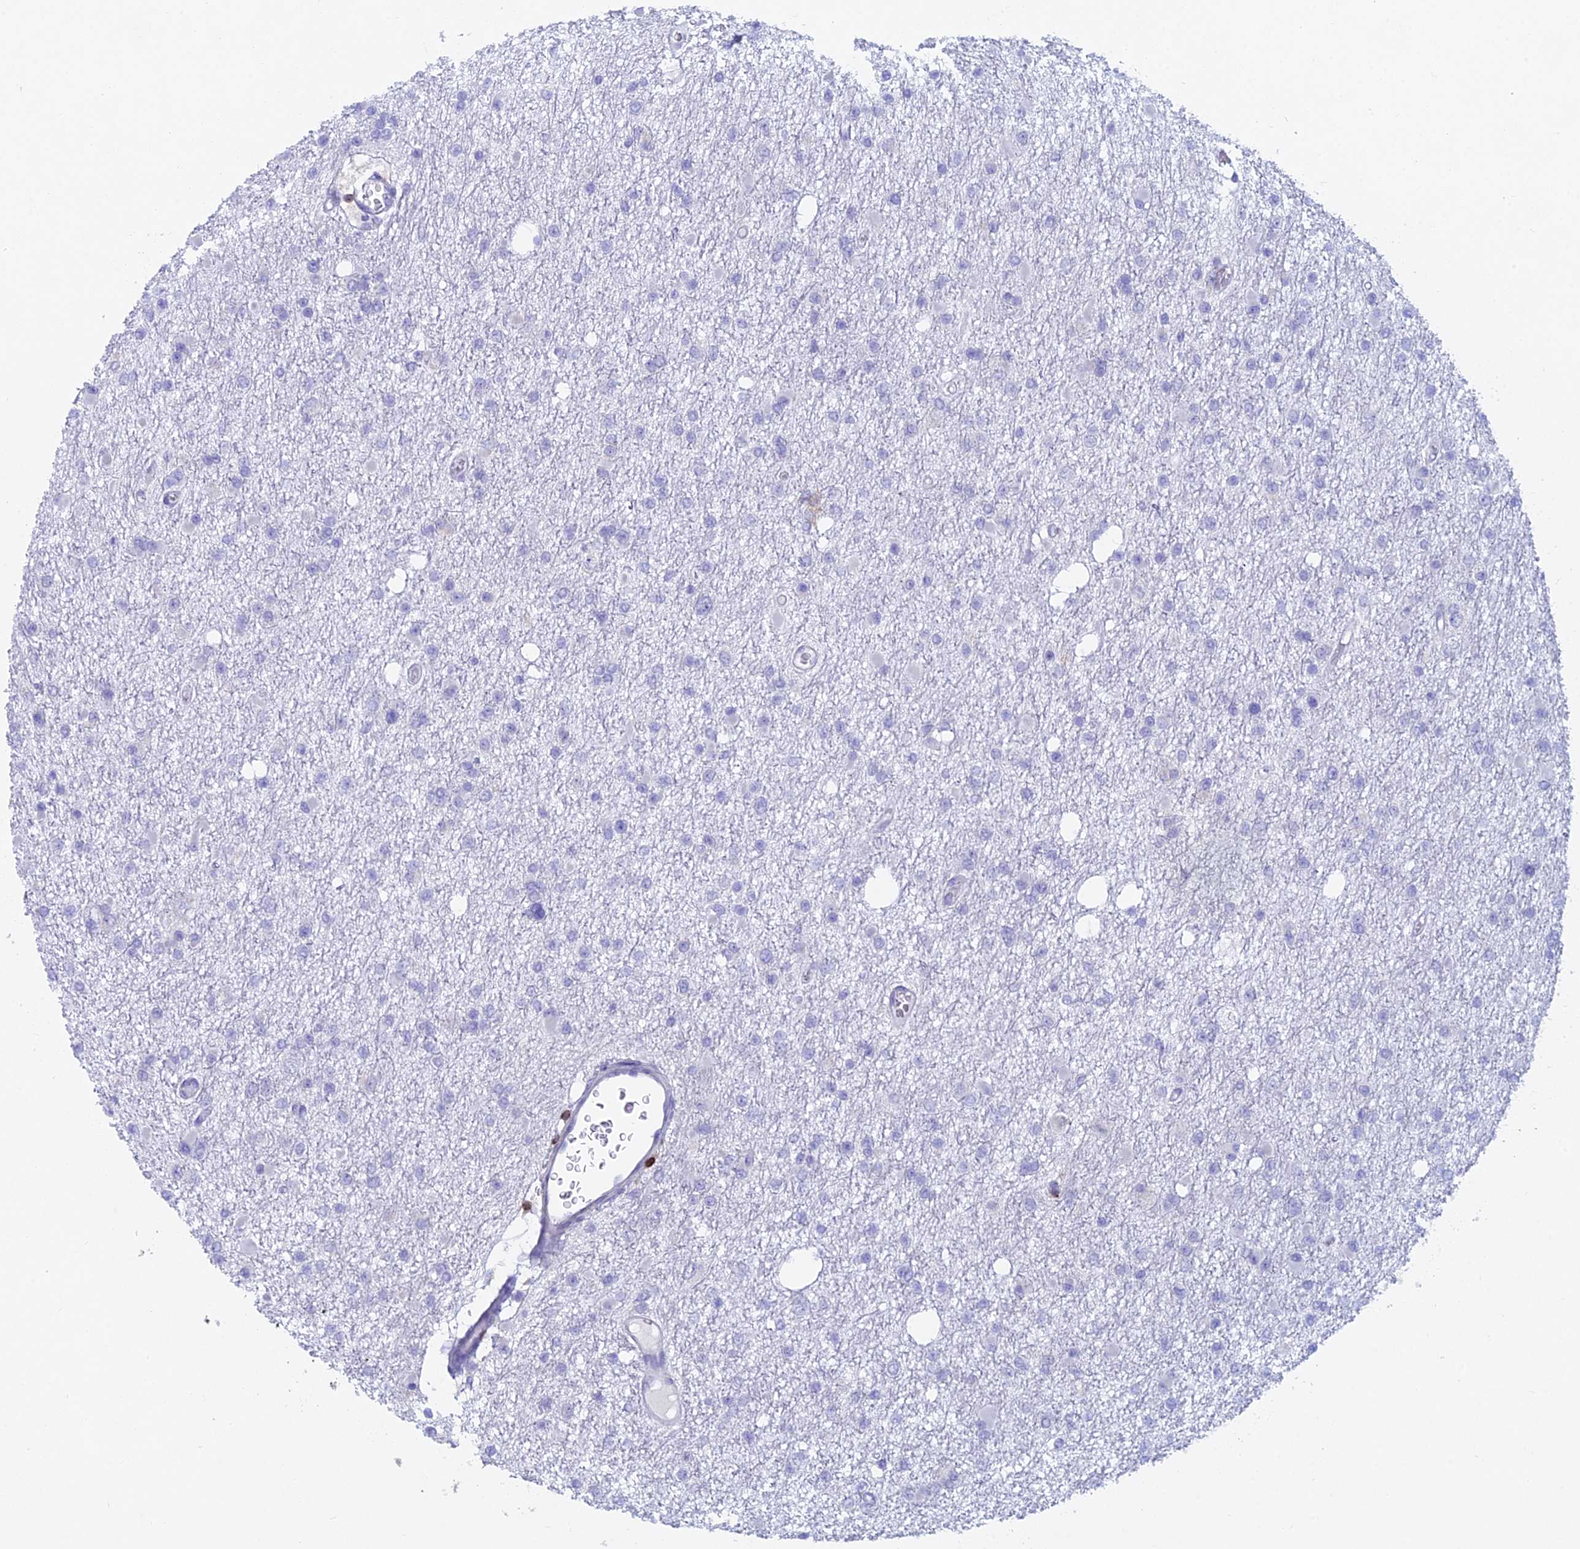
{"staining": {"intensity": "negative", "quantity": "none", "location": "none"}, "tissue": "glioma", "cell_type": "Tumor cells", "image_type": "cancer", "snomed": [{"axis": "morphology", "description": "Glioma, malignant, Low grade"}, {"axis": "topography", "description": "Brain"}], "caption": "Immunohistochemistry (IHC) histopathology image of neoplastic tissue: human glioma stained with DAB (3,3'-diaminobenzidine) demonstrates no significant protein expression in tumor cells. The staining was performed using DAB (3,3'-diaminobenzidine) to visualize the protein expression in brown, while the nuclei were stained in blue with hematoxylin (Magnification: 20x).", "gene": "ABI3BP", "patient": {"sex": "female", "age": 22}}